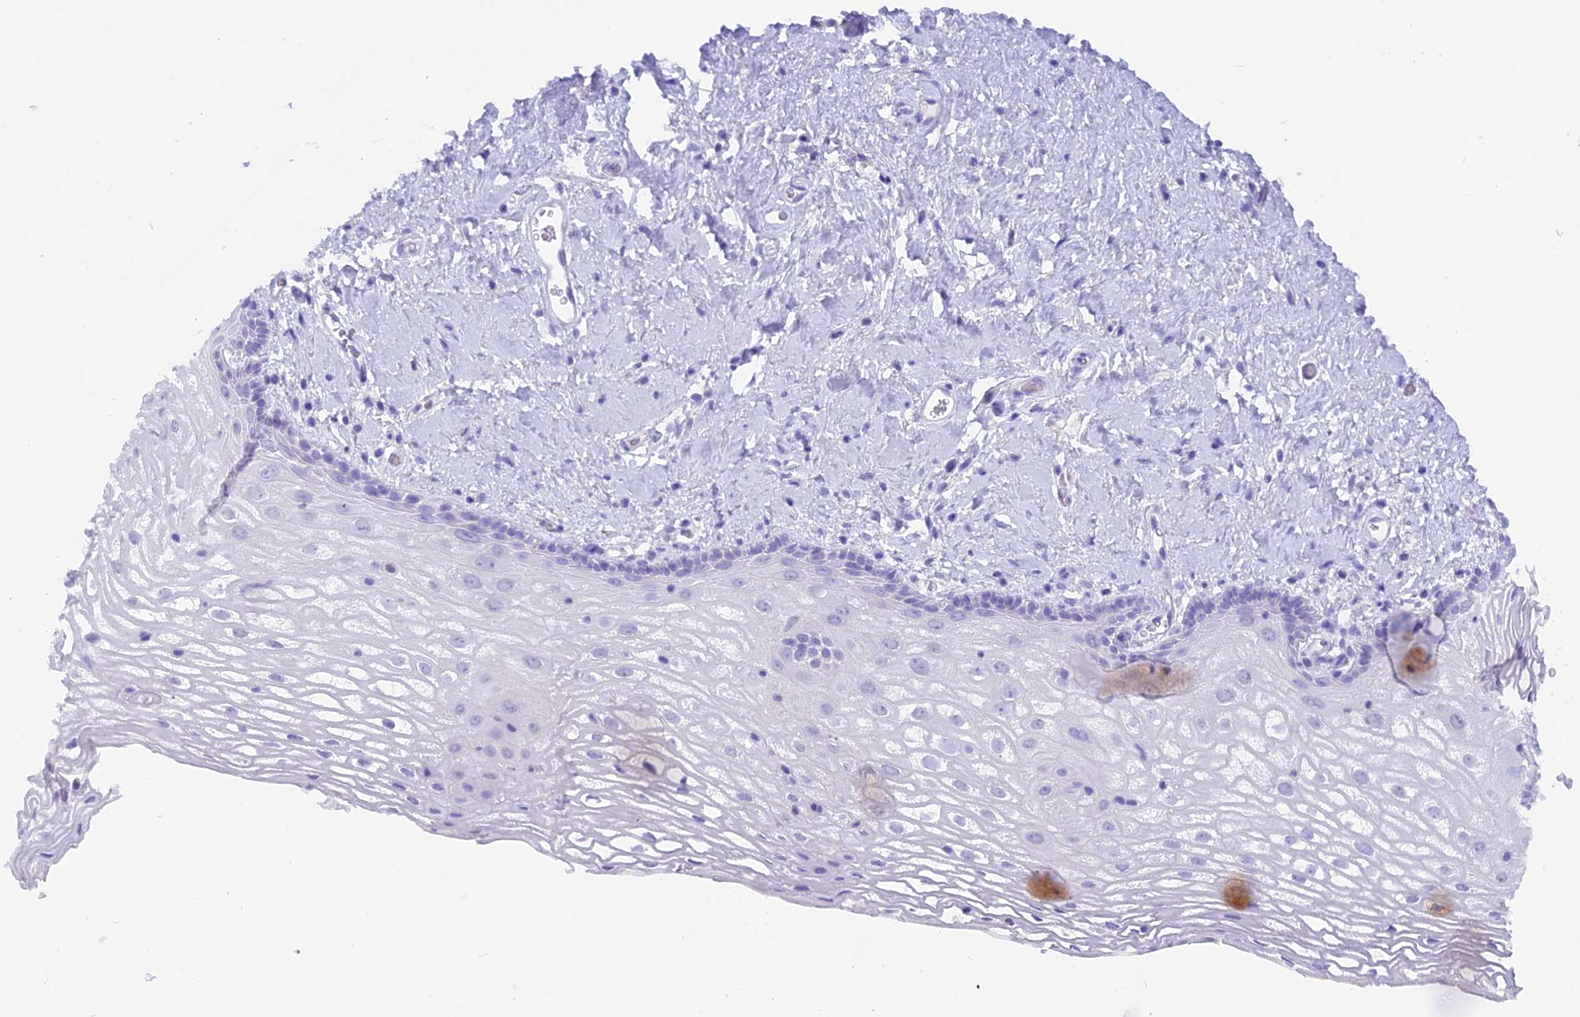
{"staining": {"intensity": "negative", "quantity": "none", "location": "none"}, "tissue": "vagina", "cell_type": "Squamous epithelial cells", "image_type": "normal", "snomed": [{"axis": "morphology", "description": "Normal tissue, NOS"}, {"axis": "morphology", "description": "Adenocarcinoma, NOS"}, {"axis": "topography", "description": "Rectum"}, {"axis": "topography", "description": "Vagina"}], "caption": "Immunohistochemical staining of normal human vagina reveals no significant expression in squamous epithelial cells.", "gene": "SNTN", "patient": {"sex": "female", "age": 71}}